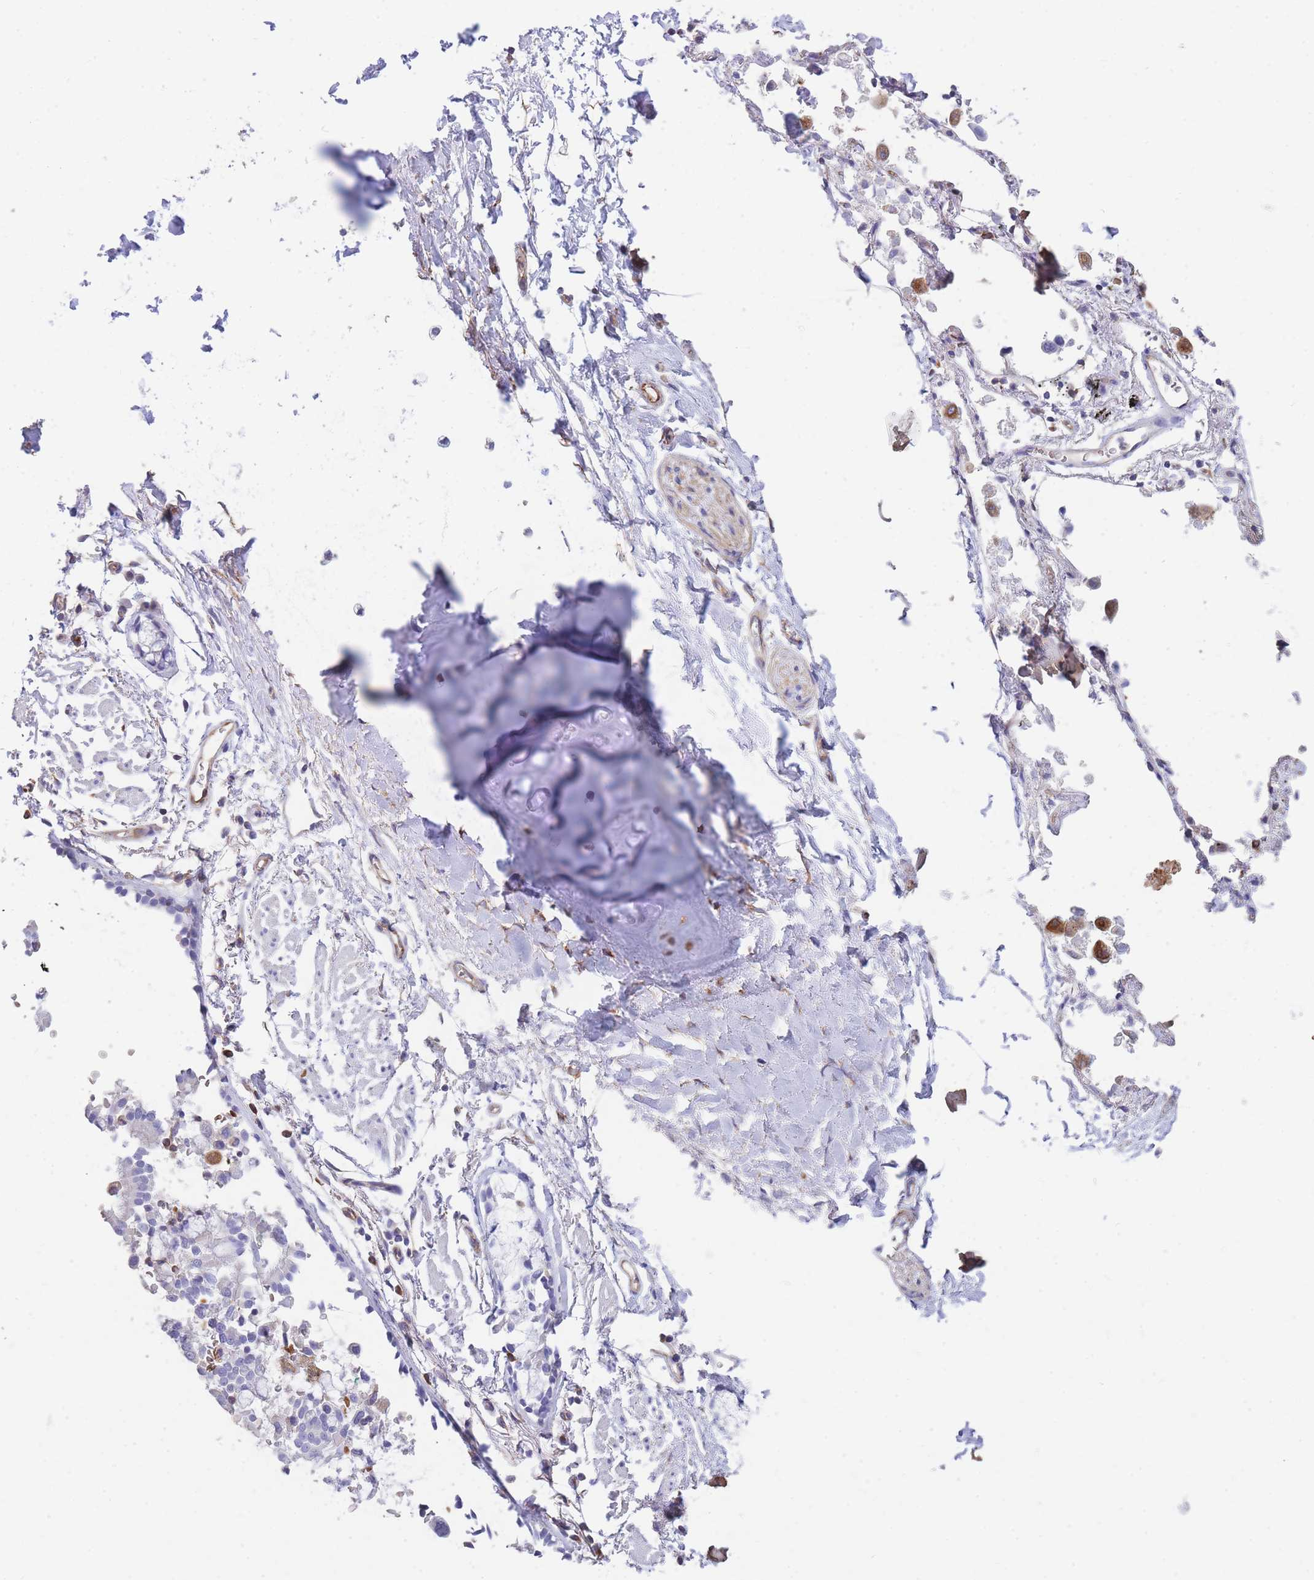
{"staining": {"intensity": "negative", "quantity": "none", "location": "none"}, "tissue": "adipose tissue", "cell_type": "Adipocytes", "image_type": "normal", "snomed": [{"axis": "morphology", "description": "Normal tissue, NOS"}, {"axis": "topography", "description": "Cartilage tissue"}], "caption": "This is a photomicrograph of immunohistochemistry (IHC) staining of normal adipose tissue, which shows no expression in adipocytes. Nuclei are stained in blue.", "gene": "ANKRD53", "patient": {"sex": "male", "age": 73}}